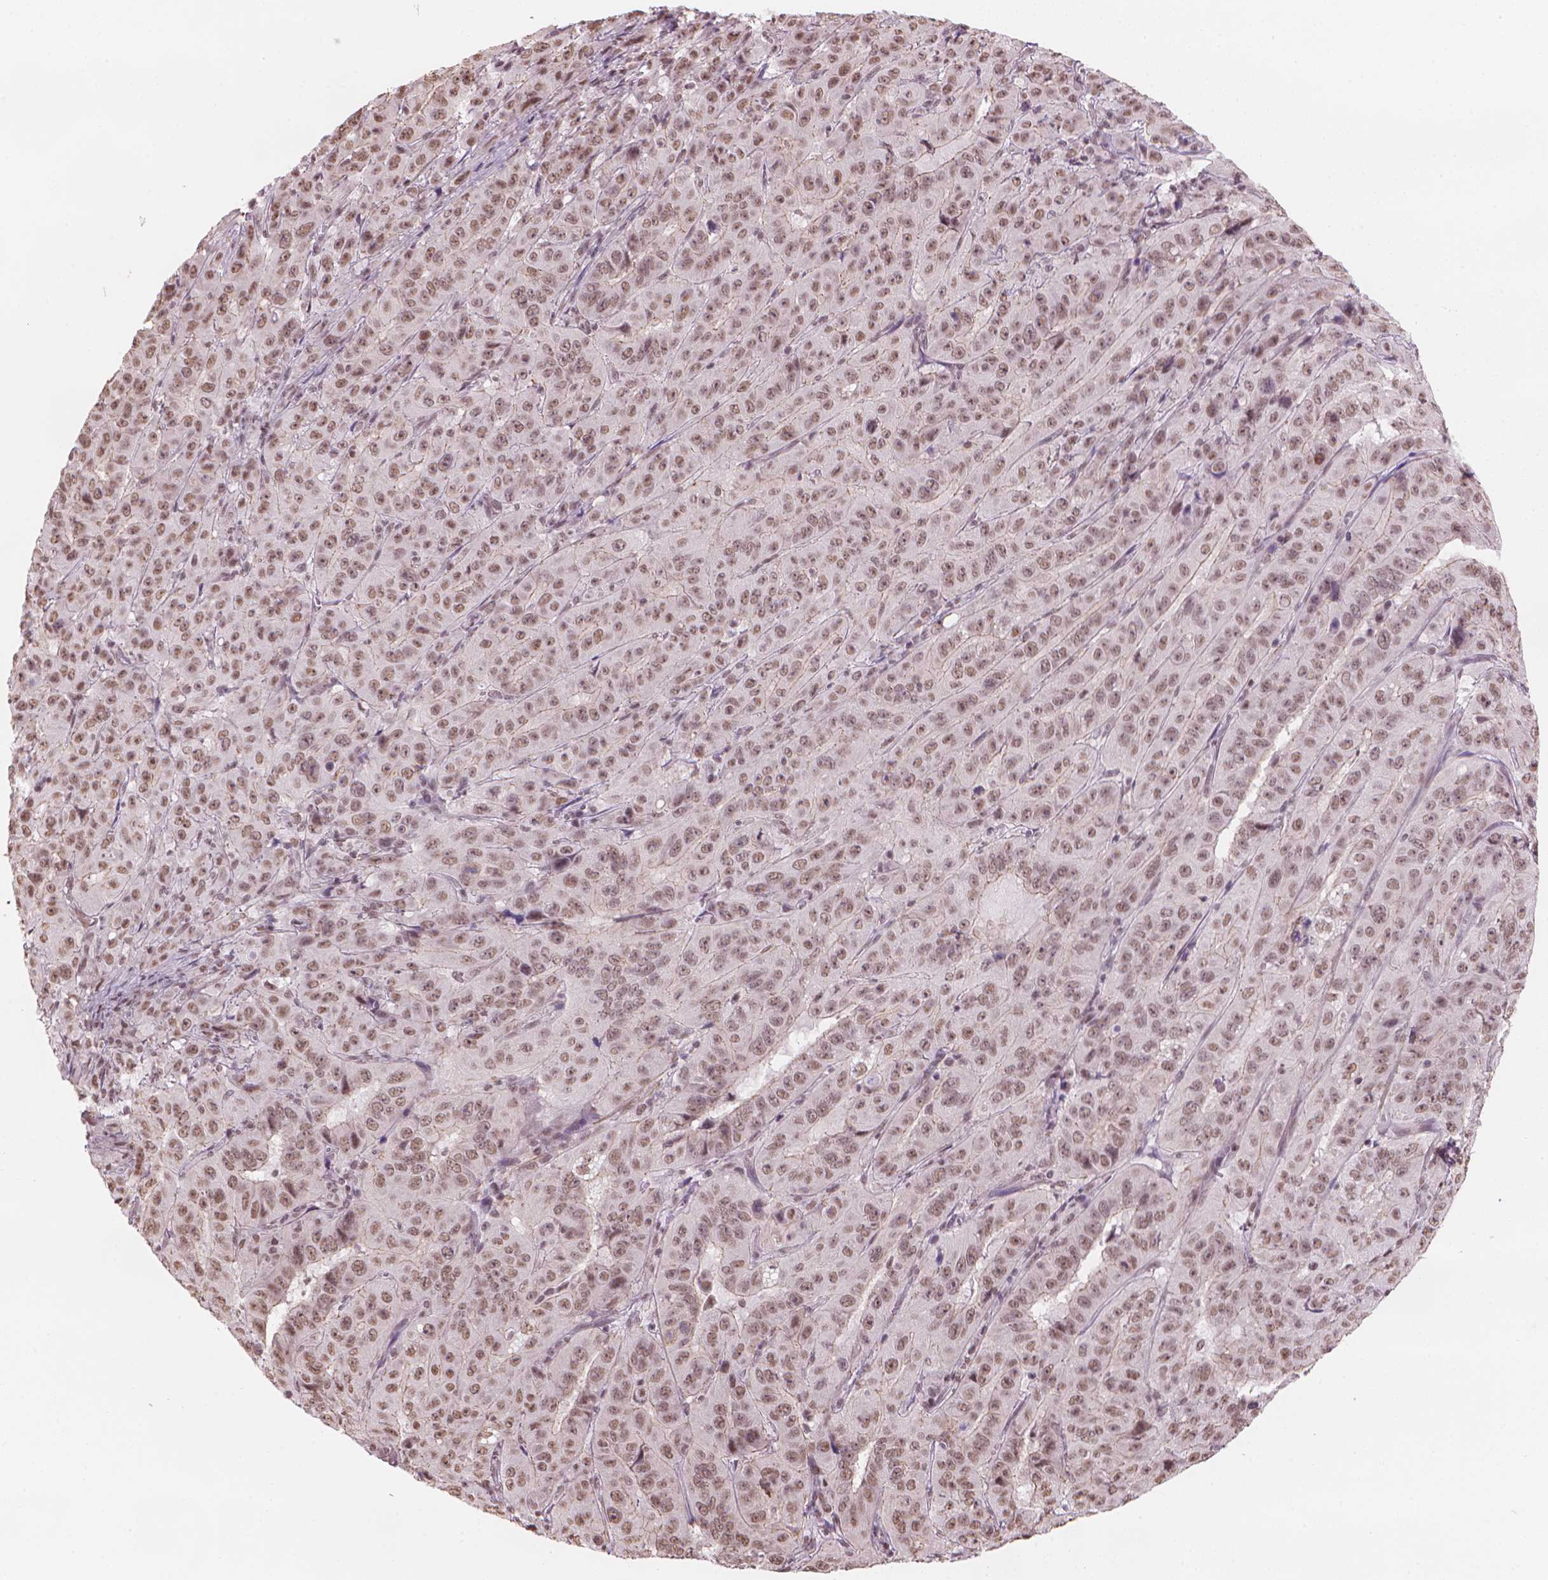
{"staining": {"intensity": "moderate", "quantity": "25%-75%", "location": "cytoplasmic/membranous,nuclear"}, "tissue": "pancreatic cancer", "cell_type": "Tumor cells", "image_type": "cancer", "snomed": [{"axis": "morphology", "description": "Adenocarcinoma, NOS"}, {"axis": "topography", "description": "Pancreas"}], "caption": "Protein positivity by immunohistochemistry (IHC) reveals moderate cytoplasmic/membranous and nuclear staining in about 25%-75% of tumor cells in pancreatic cancer.", "gene": "HOXD4", "patient": {"sex": "male", "age": 63}}